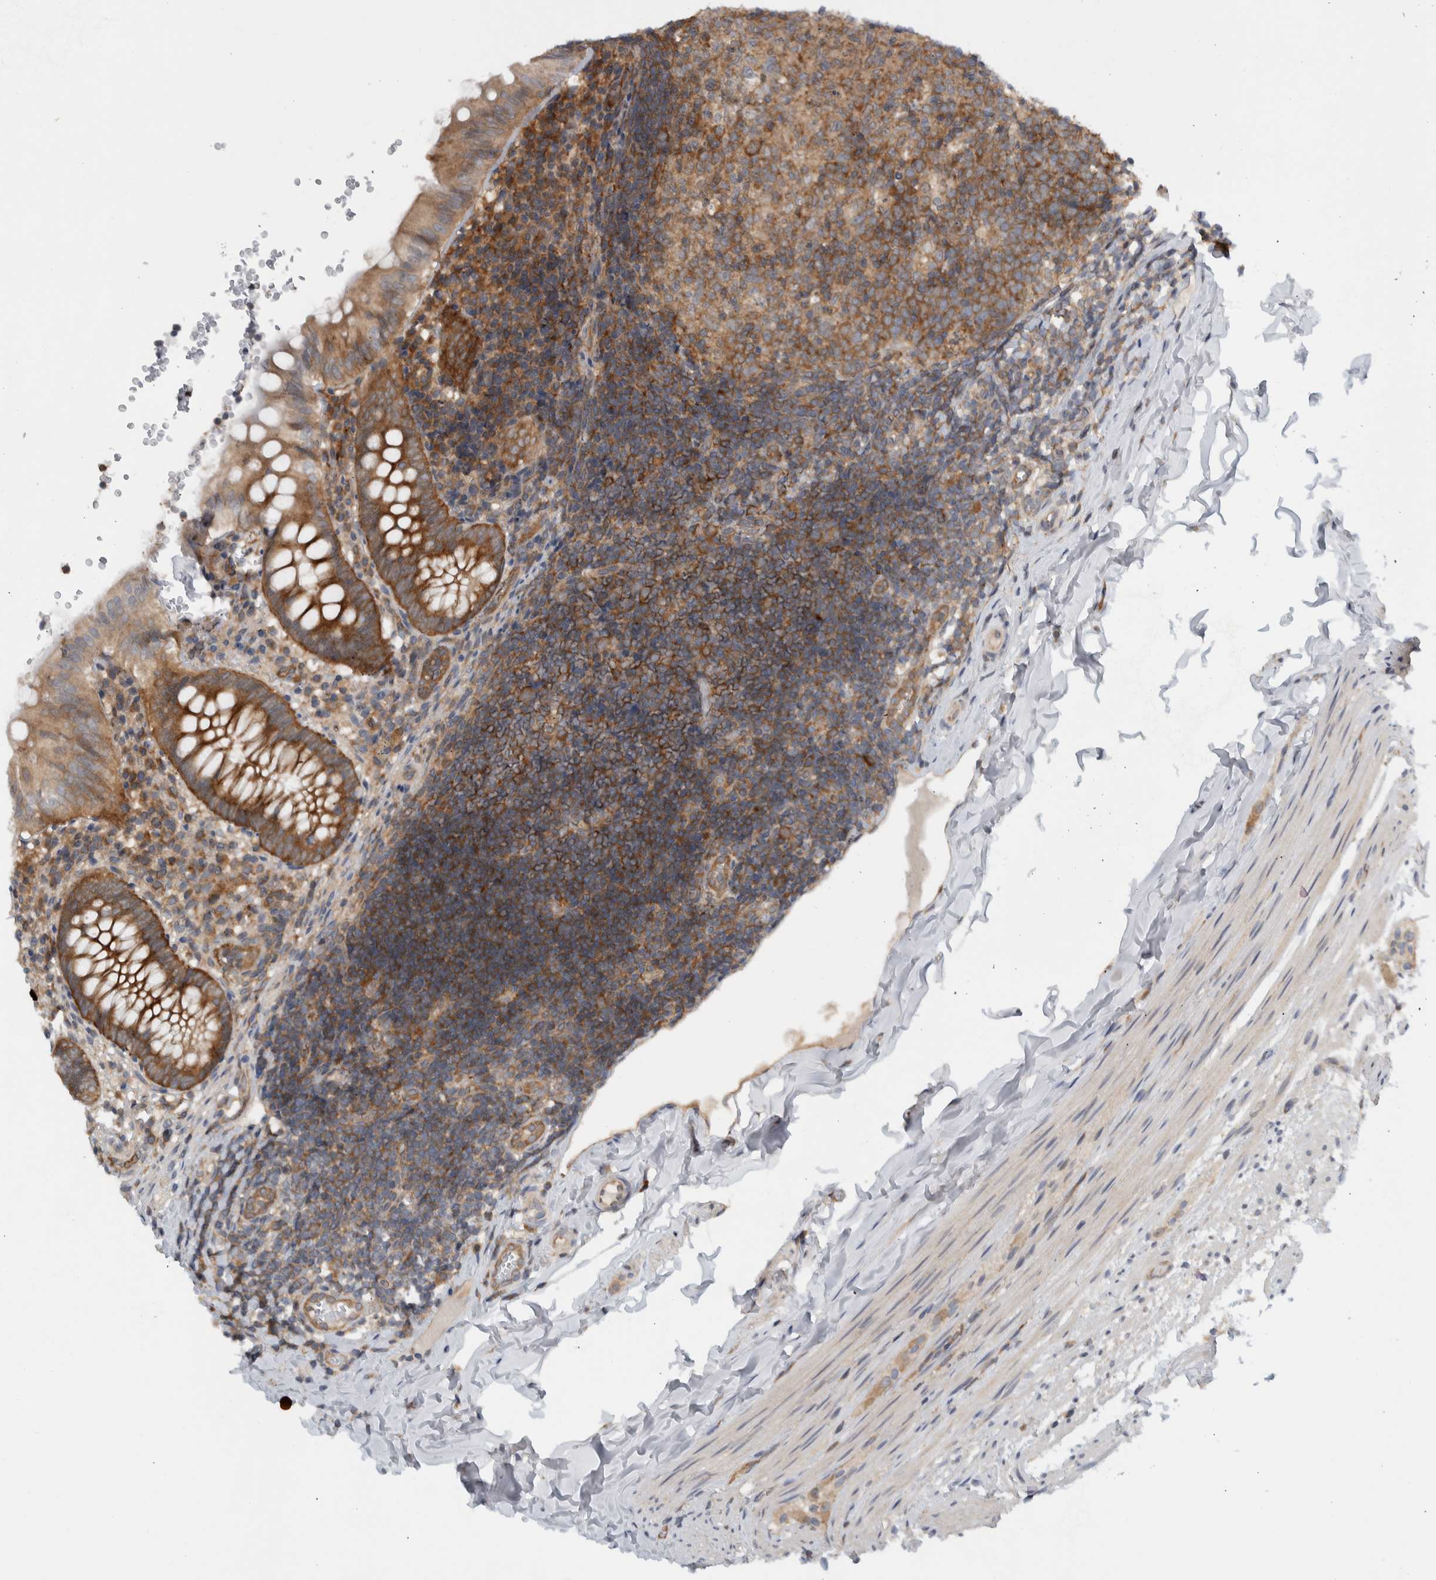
{"staining": {"intensity": "strong", "quantity": ">75%", "location": "cytoplasmic/membranous"}, "tissue": "appendix", "cell_type": "Glandular cells", "image_type": "normal", "snomed": [{"axis": "morphology", "description": "Normal tissue, NOS"}, {"axis": "topography", "description": "Appendix"}], "caption": "Immunohistochemistry (IHC) micrograph of unremarkable appendix: human appendix stained using immunohistochemistry shows high levels of strong protein expression localized specifically in the cytoplasmic/membranous of glandular cells, appearing as a cytoplasmic/membranous brown color.", "gene": "CCDC43", "patient": {"sex": "male", "age": 8}}